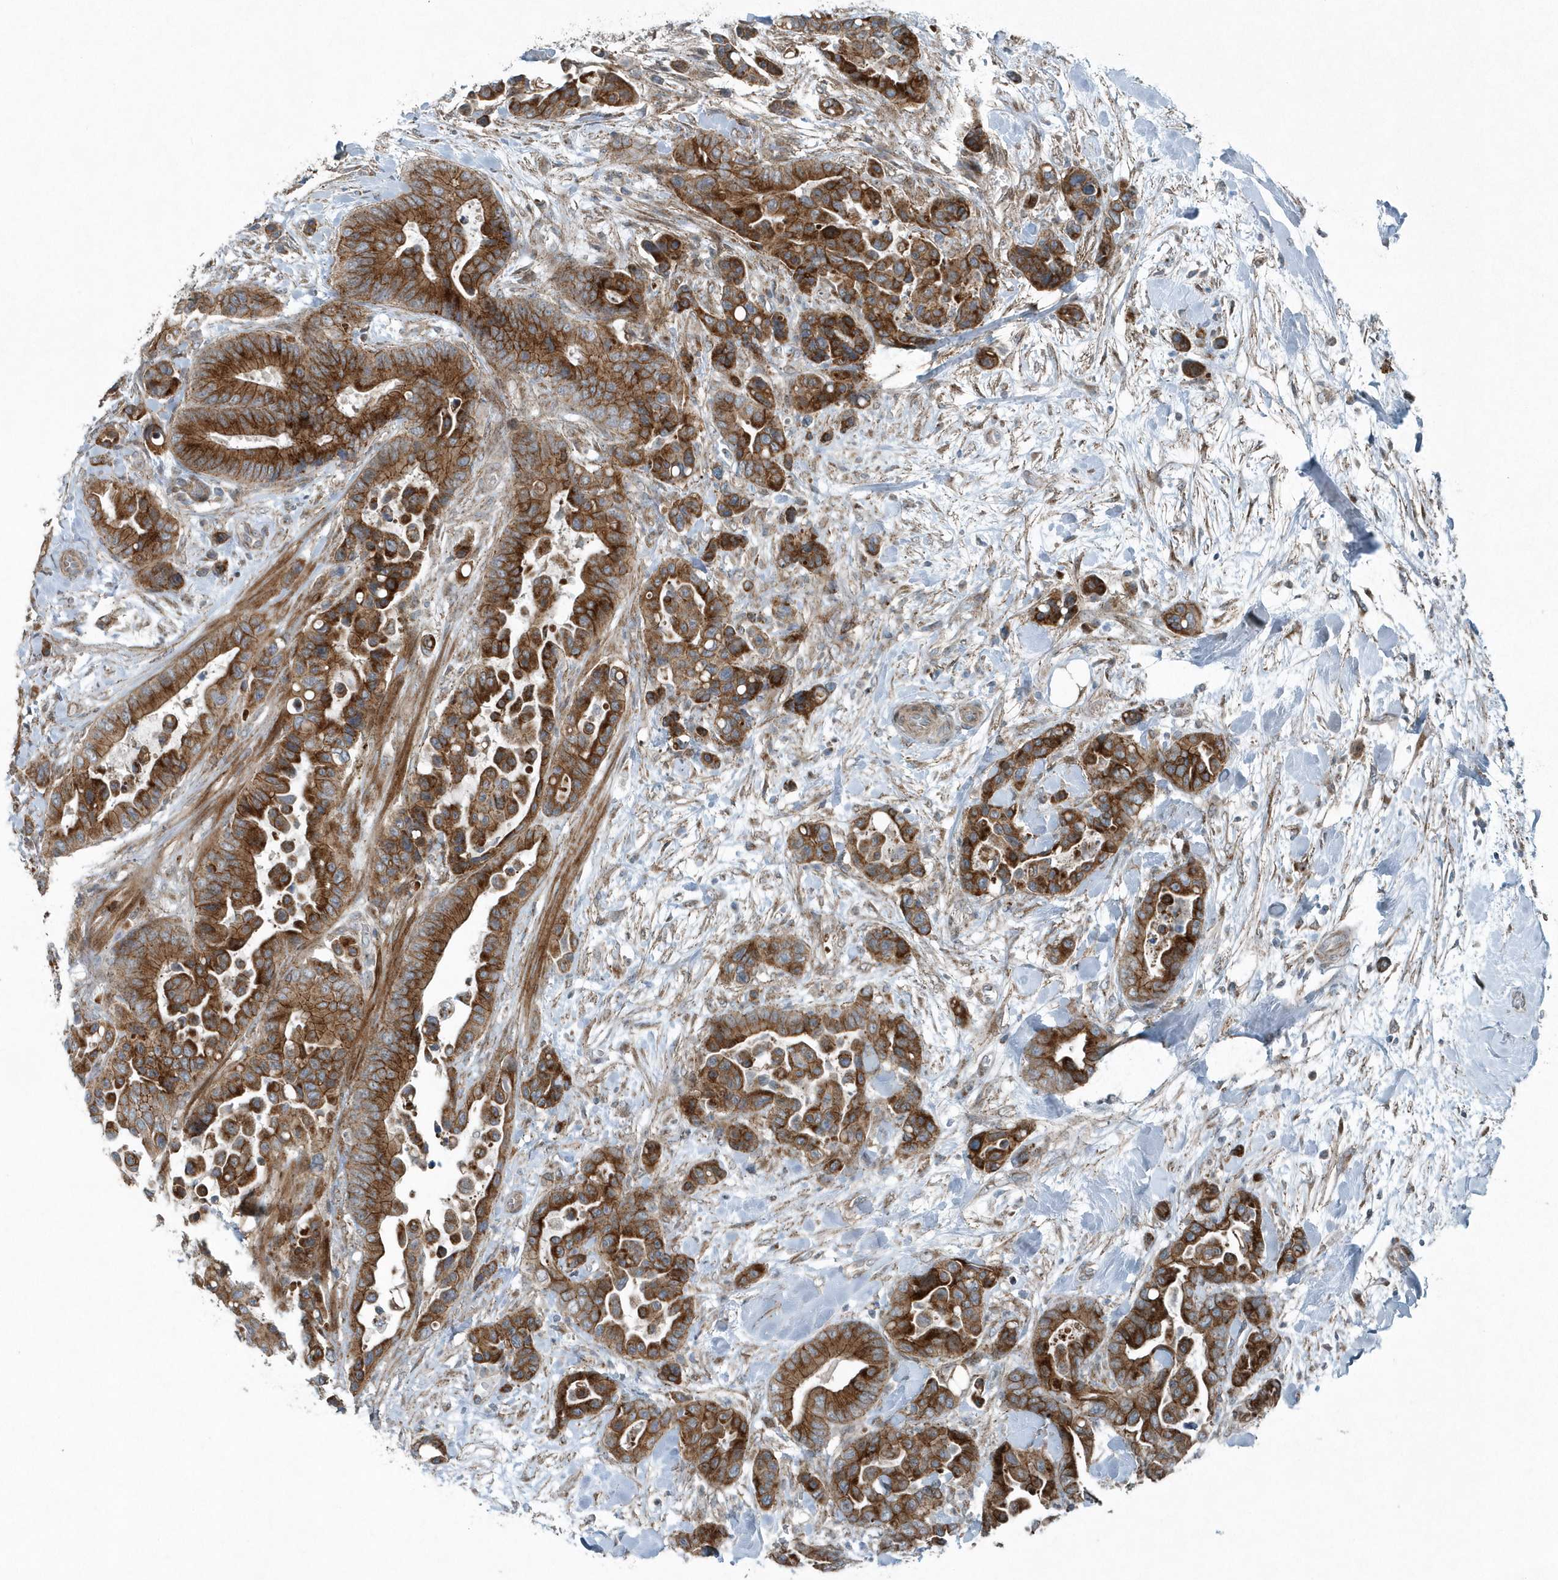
{"staining": {"intensity": "strong", "quantity": ">75%", "location": "cytoplasmic/membranous"}, "tissue": "colorectal cancer", "cell_type": "Tumor cells", "image_type": "cancer", "snomed": [{"axis": "morphology", "description": "Normal tissue, NOS"}, {"axis": "morphology", "description": "Adenocarcinoma, NOS"}, {"axis": "topography", "description": "Colon"}], "caption": "Strong cytoplasmic/membranous staining is seen in about >75% of tumor cells in colorectal cancer (adenocarcinoma). (DAB IHC, brown staining for protein, blue staining for nuclei).", "gene": "GCC2", "patient": {"sex": "male", "age": 82}}